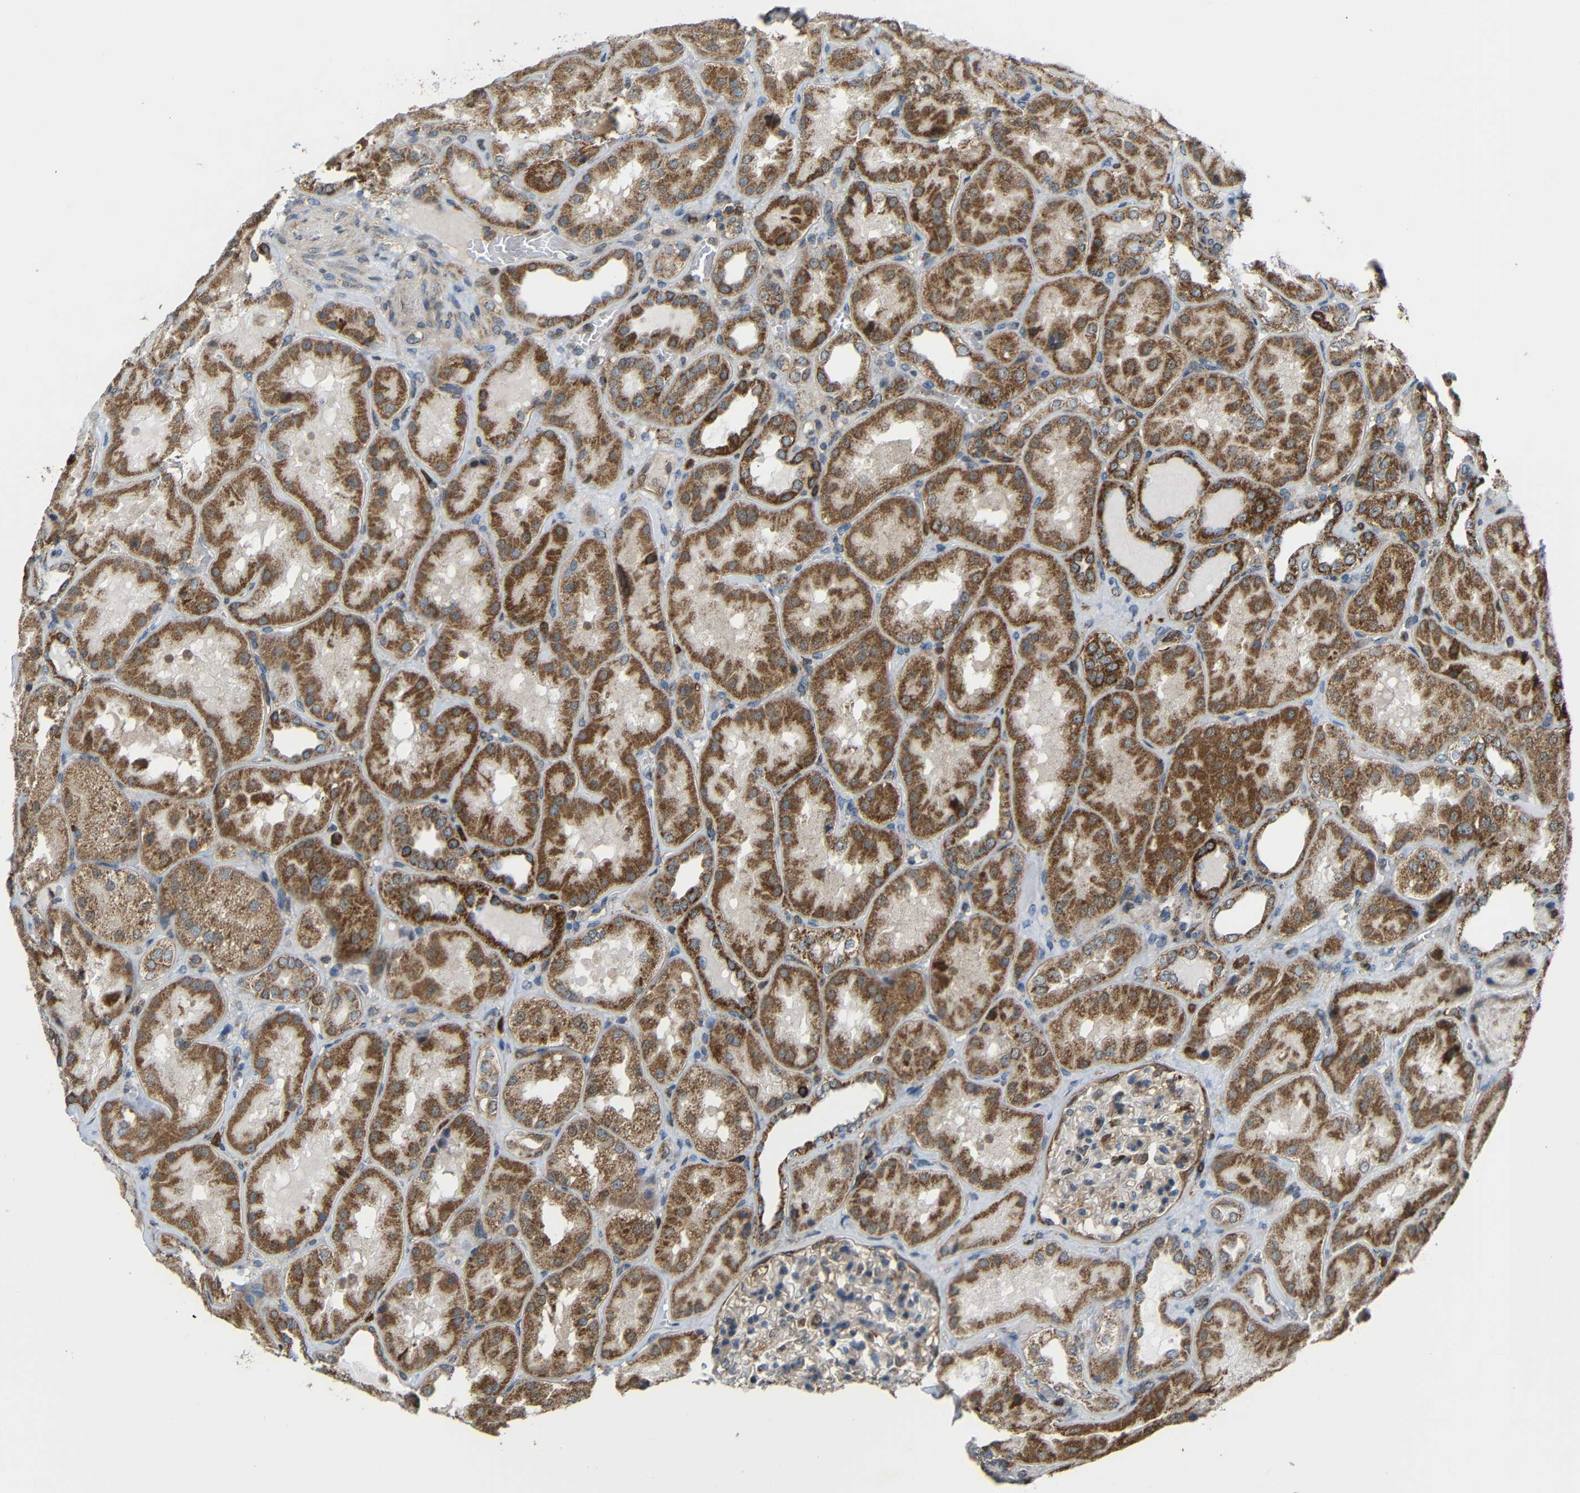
{"staining": {"intensity": "moderate", "quantity": "<25%", "location": "cytoplasmic/membranous"}, "tissue": "kidney", "cell_type": "Cells in glomeruli", "image_type": "normal", "snomed": [{"axis": "morphology", "description": "Normal tissue, NOS"}, {"axis": "topography", "description": "Kidney"}], "caption": "The micrograph exhibits staining of benign kidney, revealing moderate cytoplasmic/membranous protein expression (brown color) within cells in glomeruli. (DAB (3,3'-diaminobenzidine) = brown stain, brightfield microscopy at high magnification).", "gene": "C1GALT1", "patient": {"sex": "female", "age": 56}}